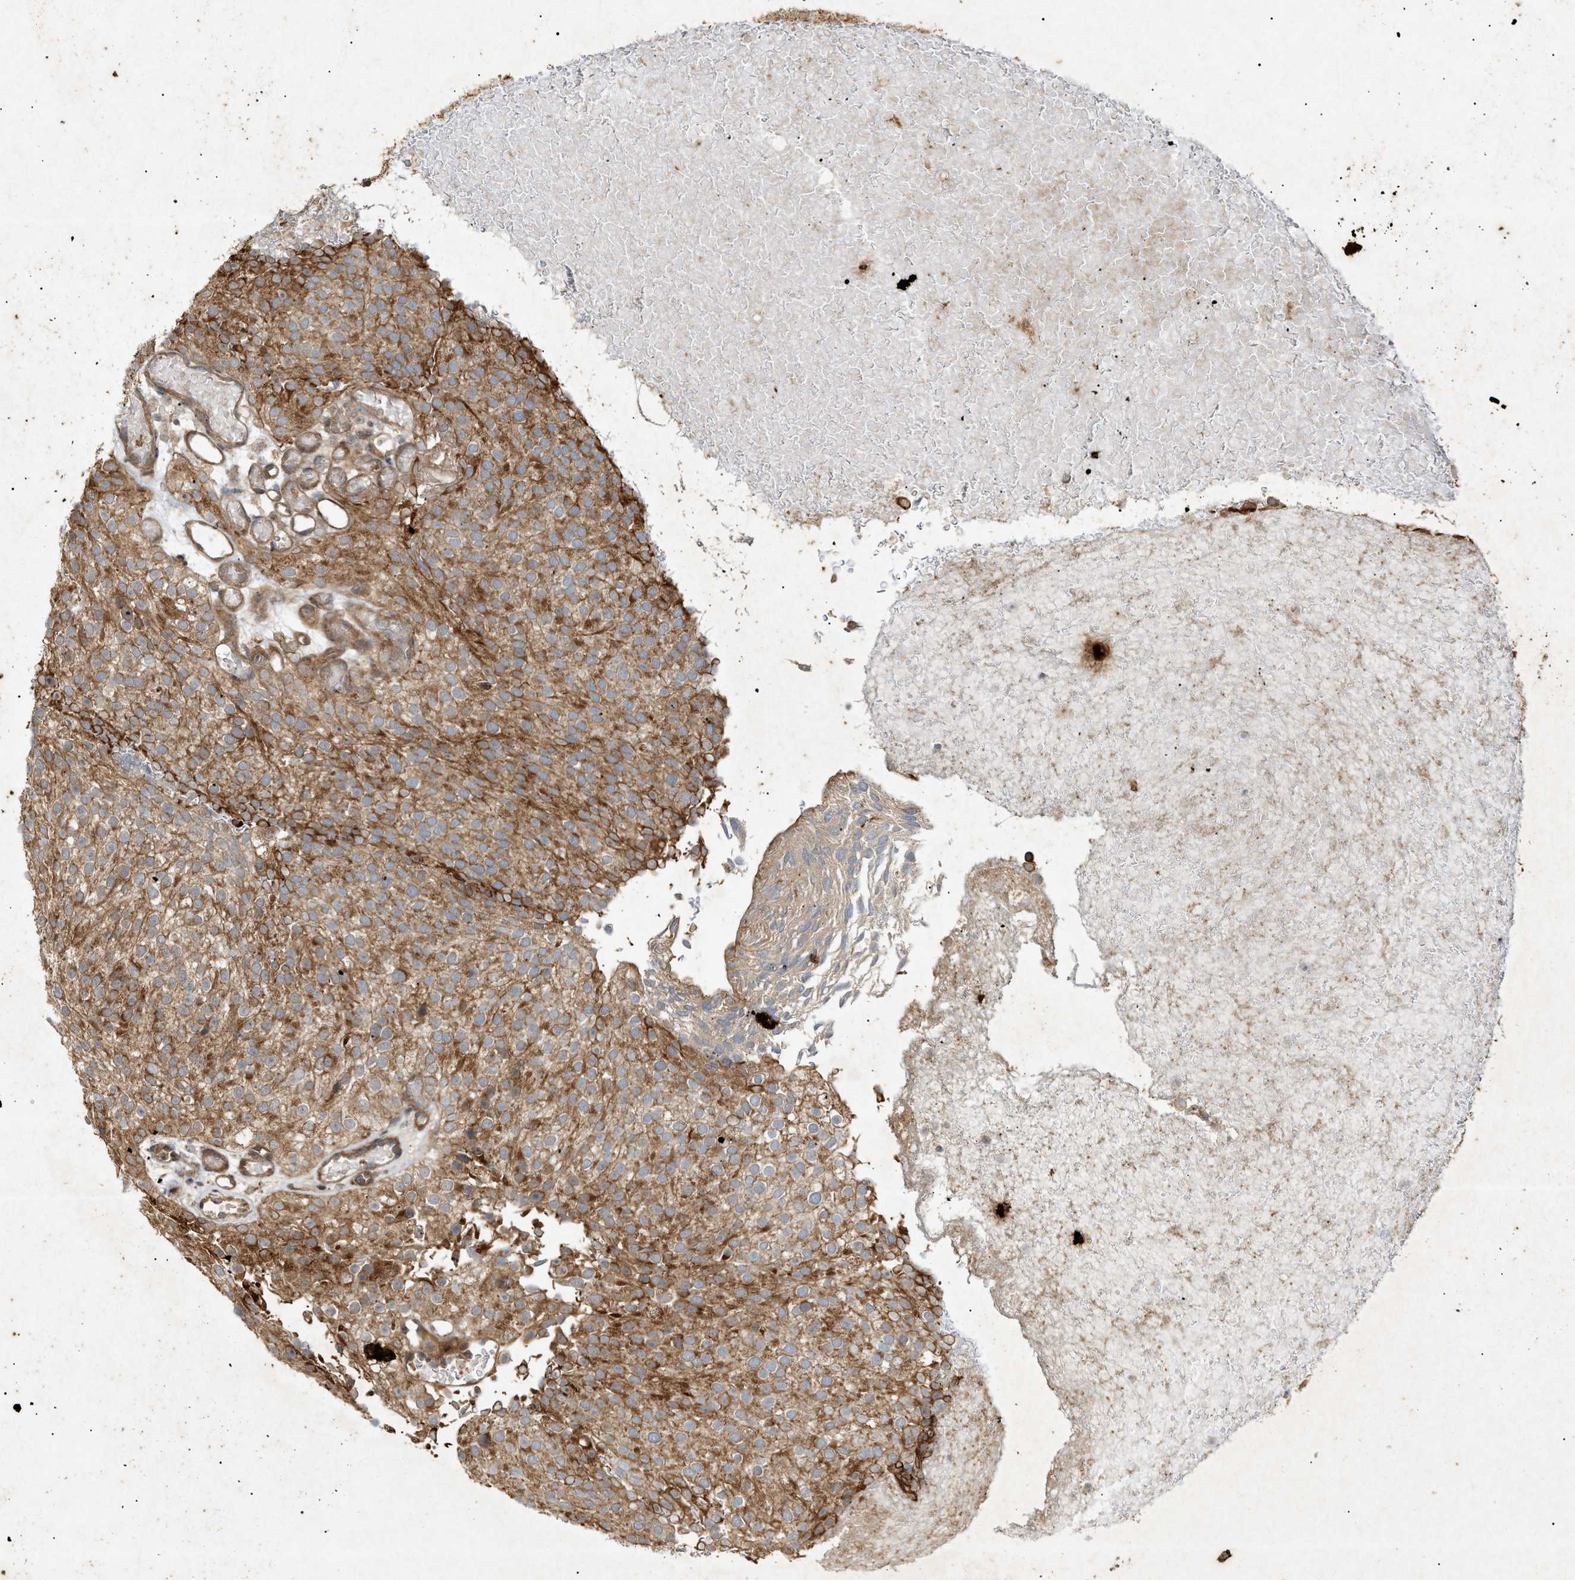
{"staining": {"intensity": "moderate", "quantity": ">75%", "location": "cytoplasmic/membranous"}, "tissue": "urothelial cancer", "cell_type": "Tumor cells", "image_type": "cancer", "snomed": [{"axis": "morphology", "description": "Urothelial carcinoma, Low grade"}, {"axis": "topography", "description": "Urinary bladder"}], "caption": "Tumor cells demonstrate medium levels of moderate cytoplasmic/membranous expression in about >75% of cells in urothelial cancer.", "gene": "MTCH1", "patient": {"sex": "male", "age": 78}}